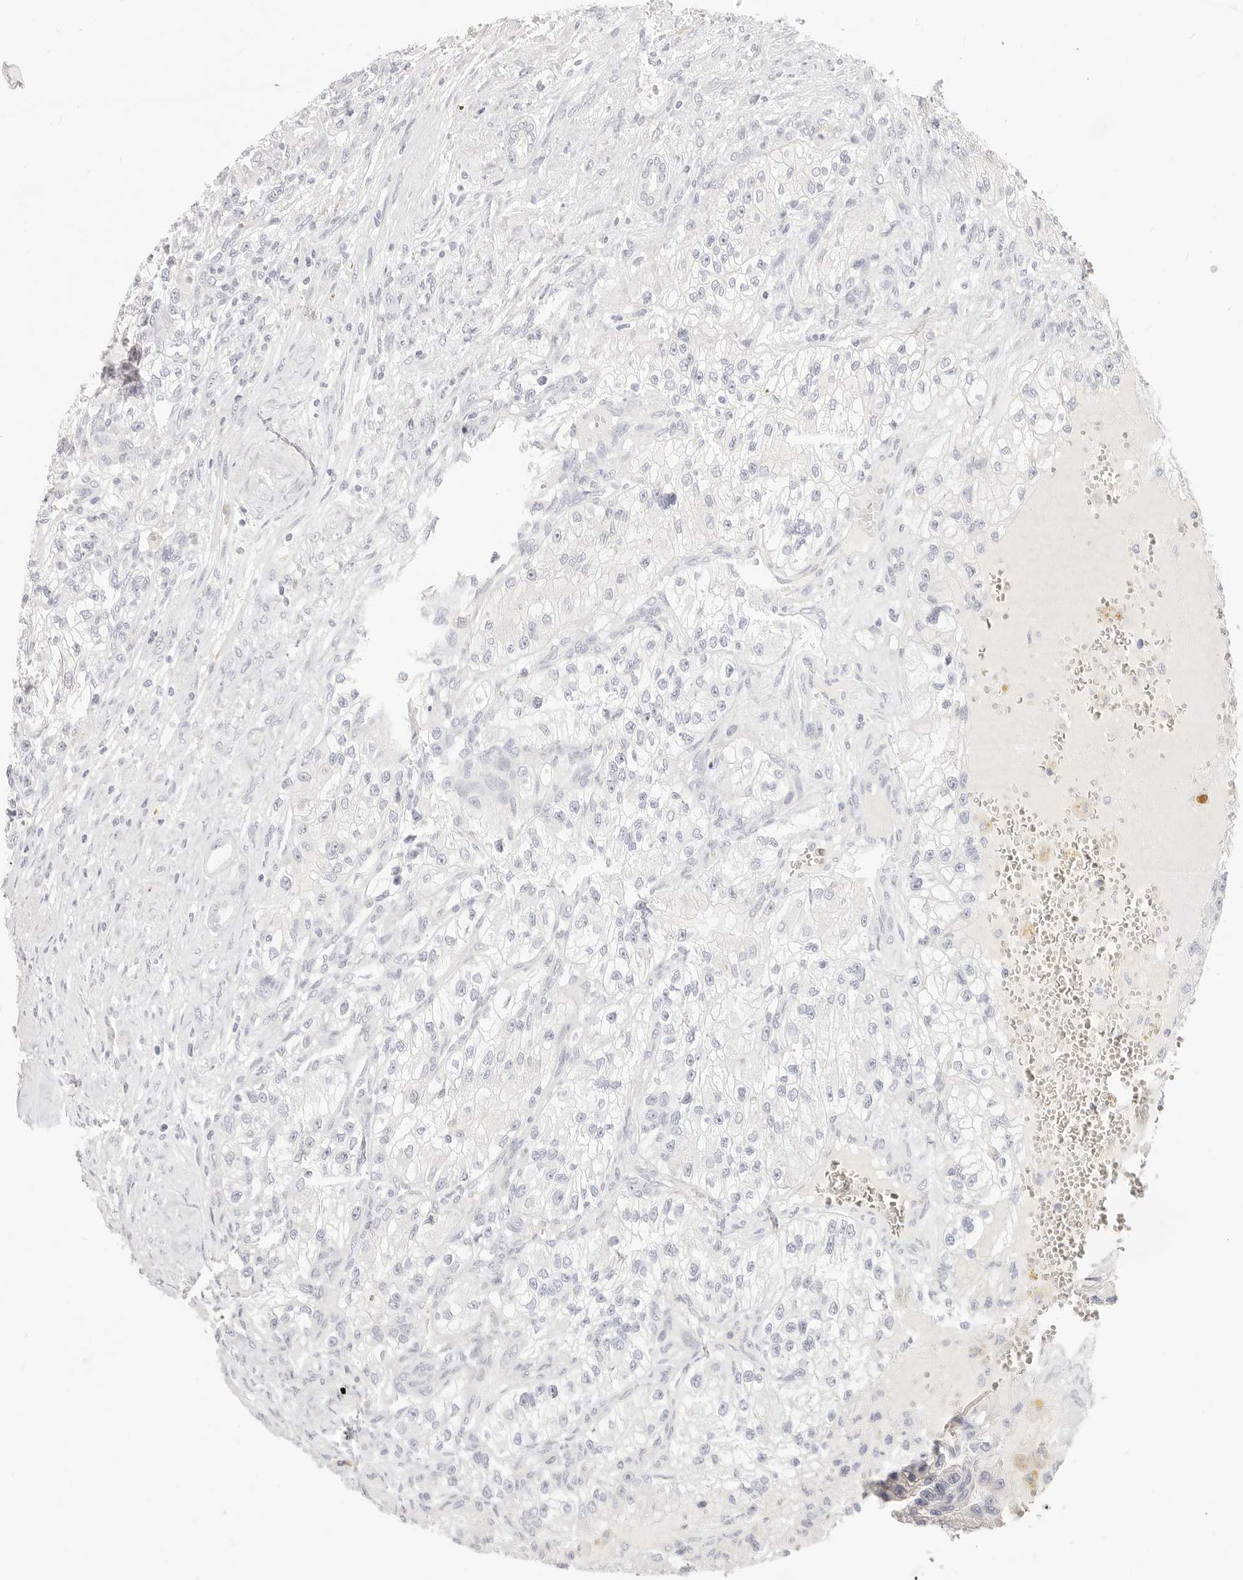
{"staining": {"intensity": "negative", "quantity": "none", "location": "none"}, "tissue": "renal cancer", "cell_type": "Tumor cells", "image_type": "cancer", "snomed": [{"axis": "morphology", "description": "Adenocarcinoma, NOS"}, {"axis": "topography", "description": "Kidney"}], "caption": "Immunohistochemistry (IHC) of adenocarcinoma (renal) exhibits no positivity in tumor cells.", "gene": "ASCL1", "patient": {"sex": "female", "age": 57}}